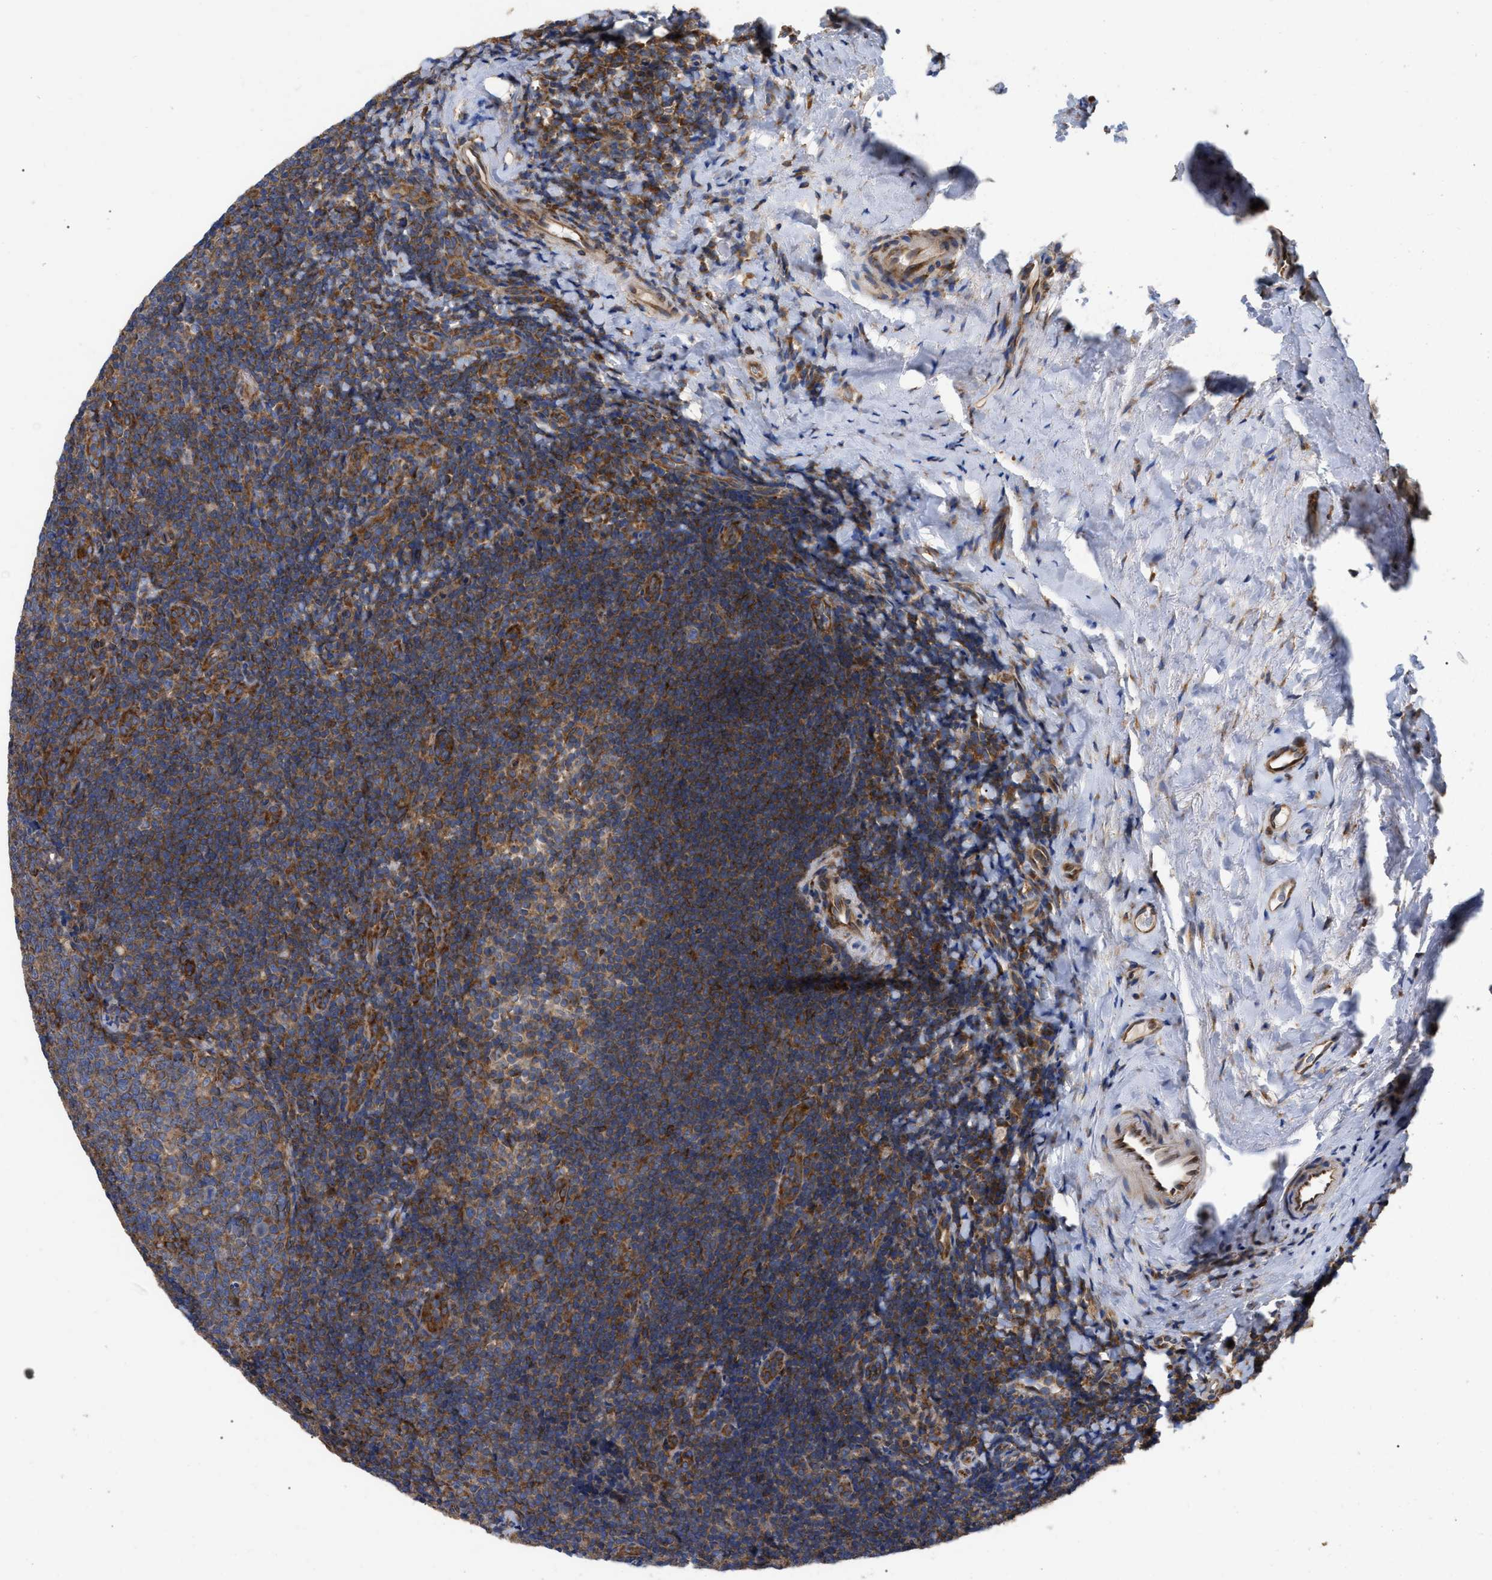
{"staining": {"intensity": "moderate", "quantity": ">75%", "location": "cytoplasmic/membranous"}, "tissue": "tonsil", "cell_type": "Germinal center cells", "image_type": "normal", "snomed": [{"axis": "morphology", "description": "Normal tissue, NOS"}, {"axis": "topography", "description": "Tonsil"}], "caption": "Immunohistochemistry (IHC) (DAB (3,3'-diaminobenzidine)) staining of benign tonsil reveals moderate cytoplasmic/membranous protein staining in about >75% of germinal center cells.", "gene": "FAM120A", "patient": {"sex": "male", "age": 37}}